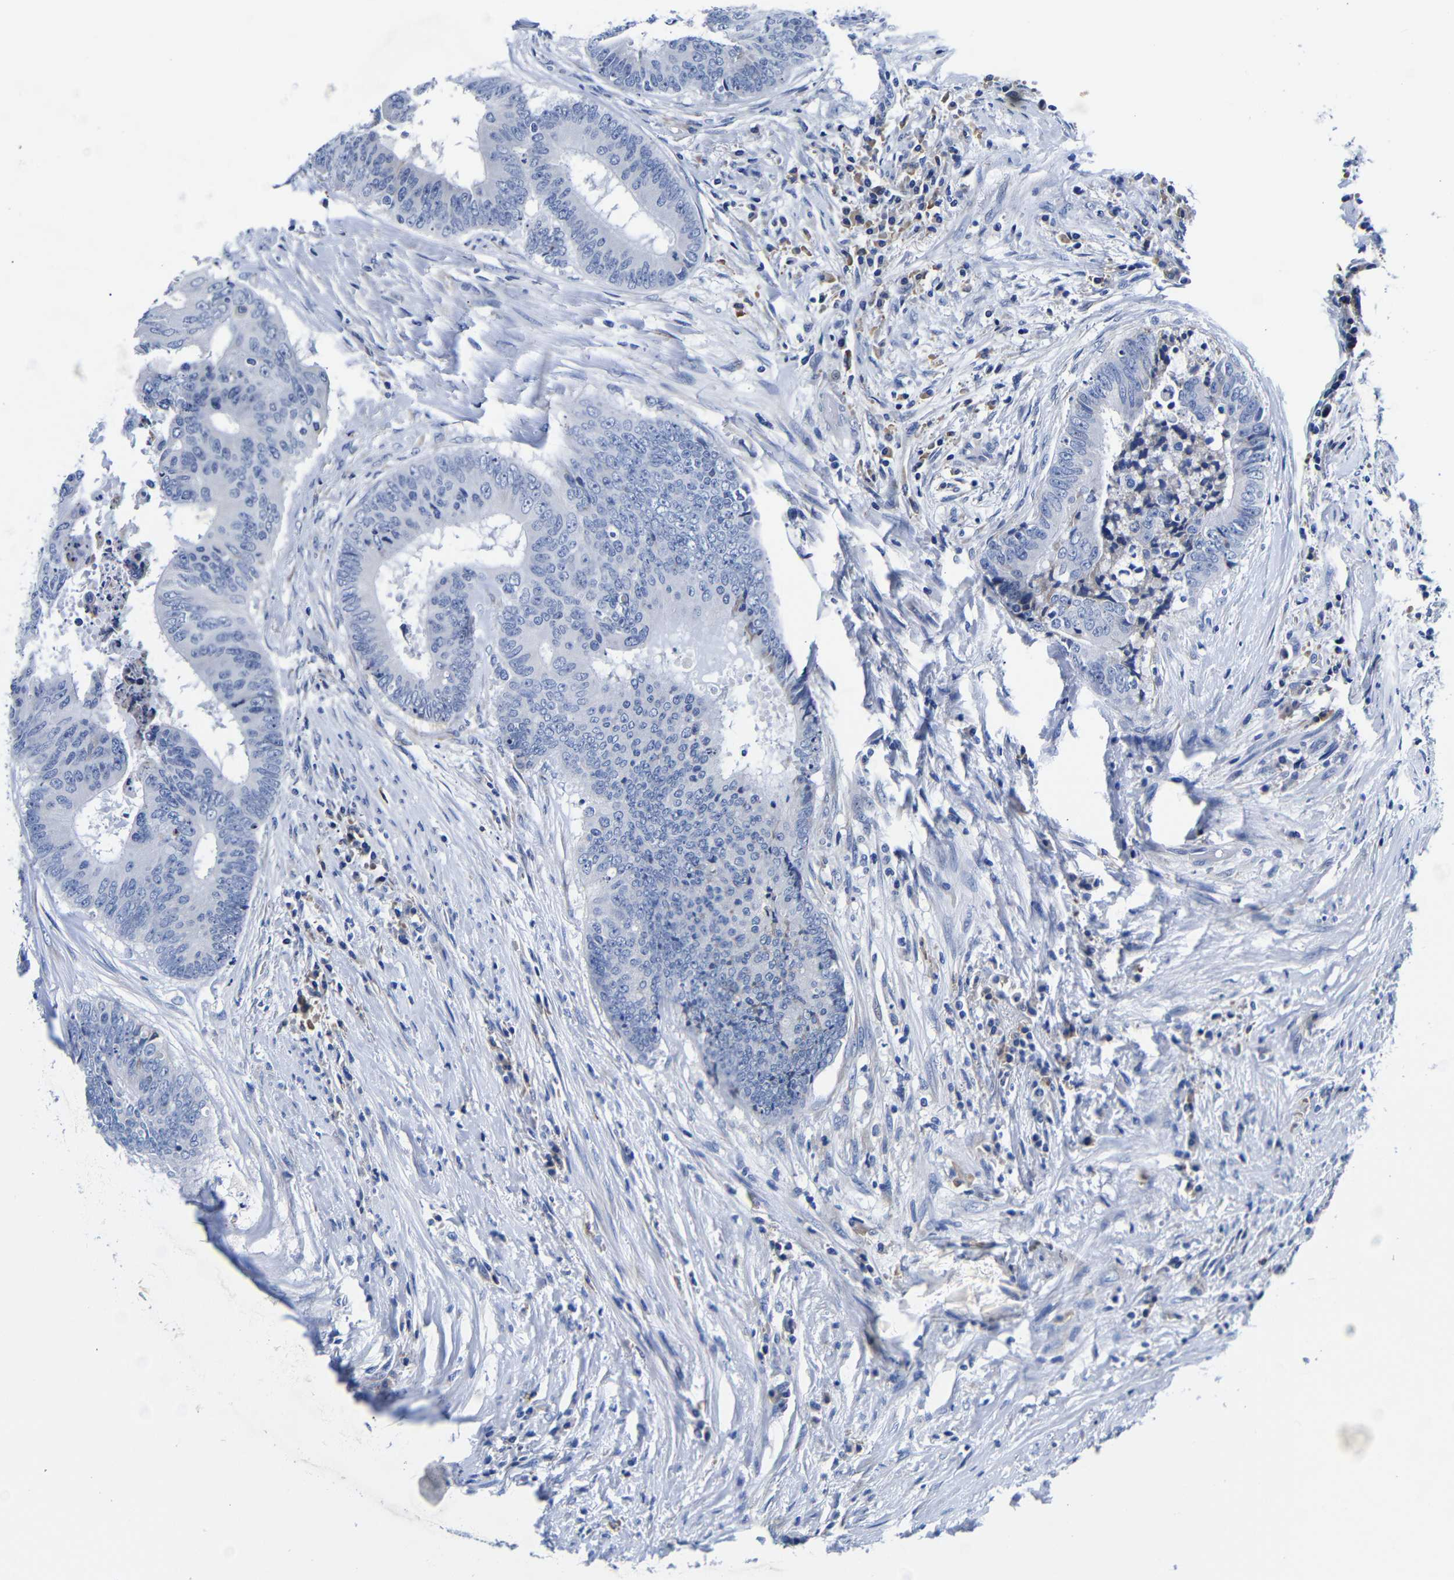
{"staining": {"intensity": "negative", "quantity": "none", "location": "none"}, "tissue": "colorectal cancer", "cell_type": "Tumor cells", "image_type": "cancer", "snomed": [{"axis": "morphology", "description": "Adenocarcinoma, NOS"}, {"axis": "topography", "description": "Rectum"}], "caption": "Human colorectal adenocarcinoma stained for a protein using immunohistochemistry displays no expression in tumor cells.", "gene": "CLEC4G", "patient": {"sex": "male", "age": 72}}